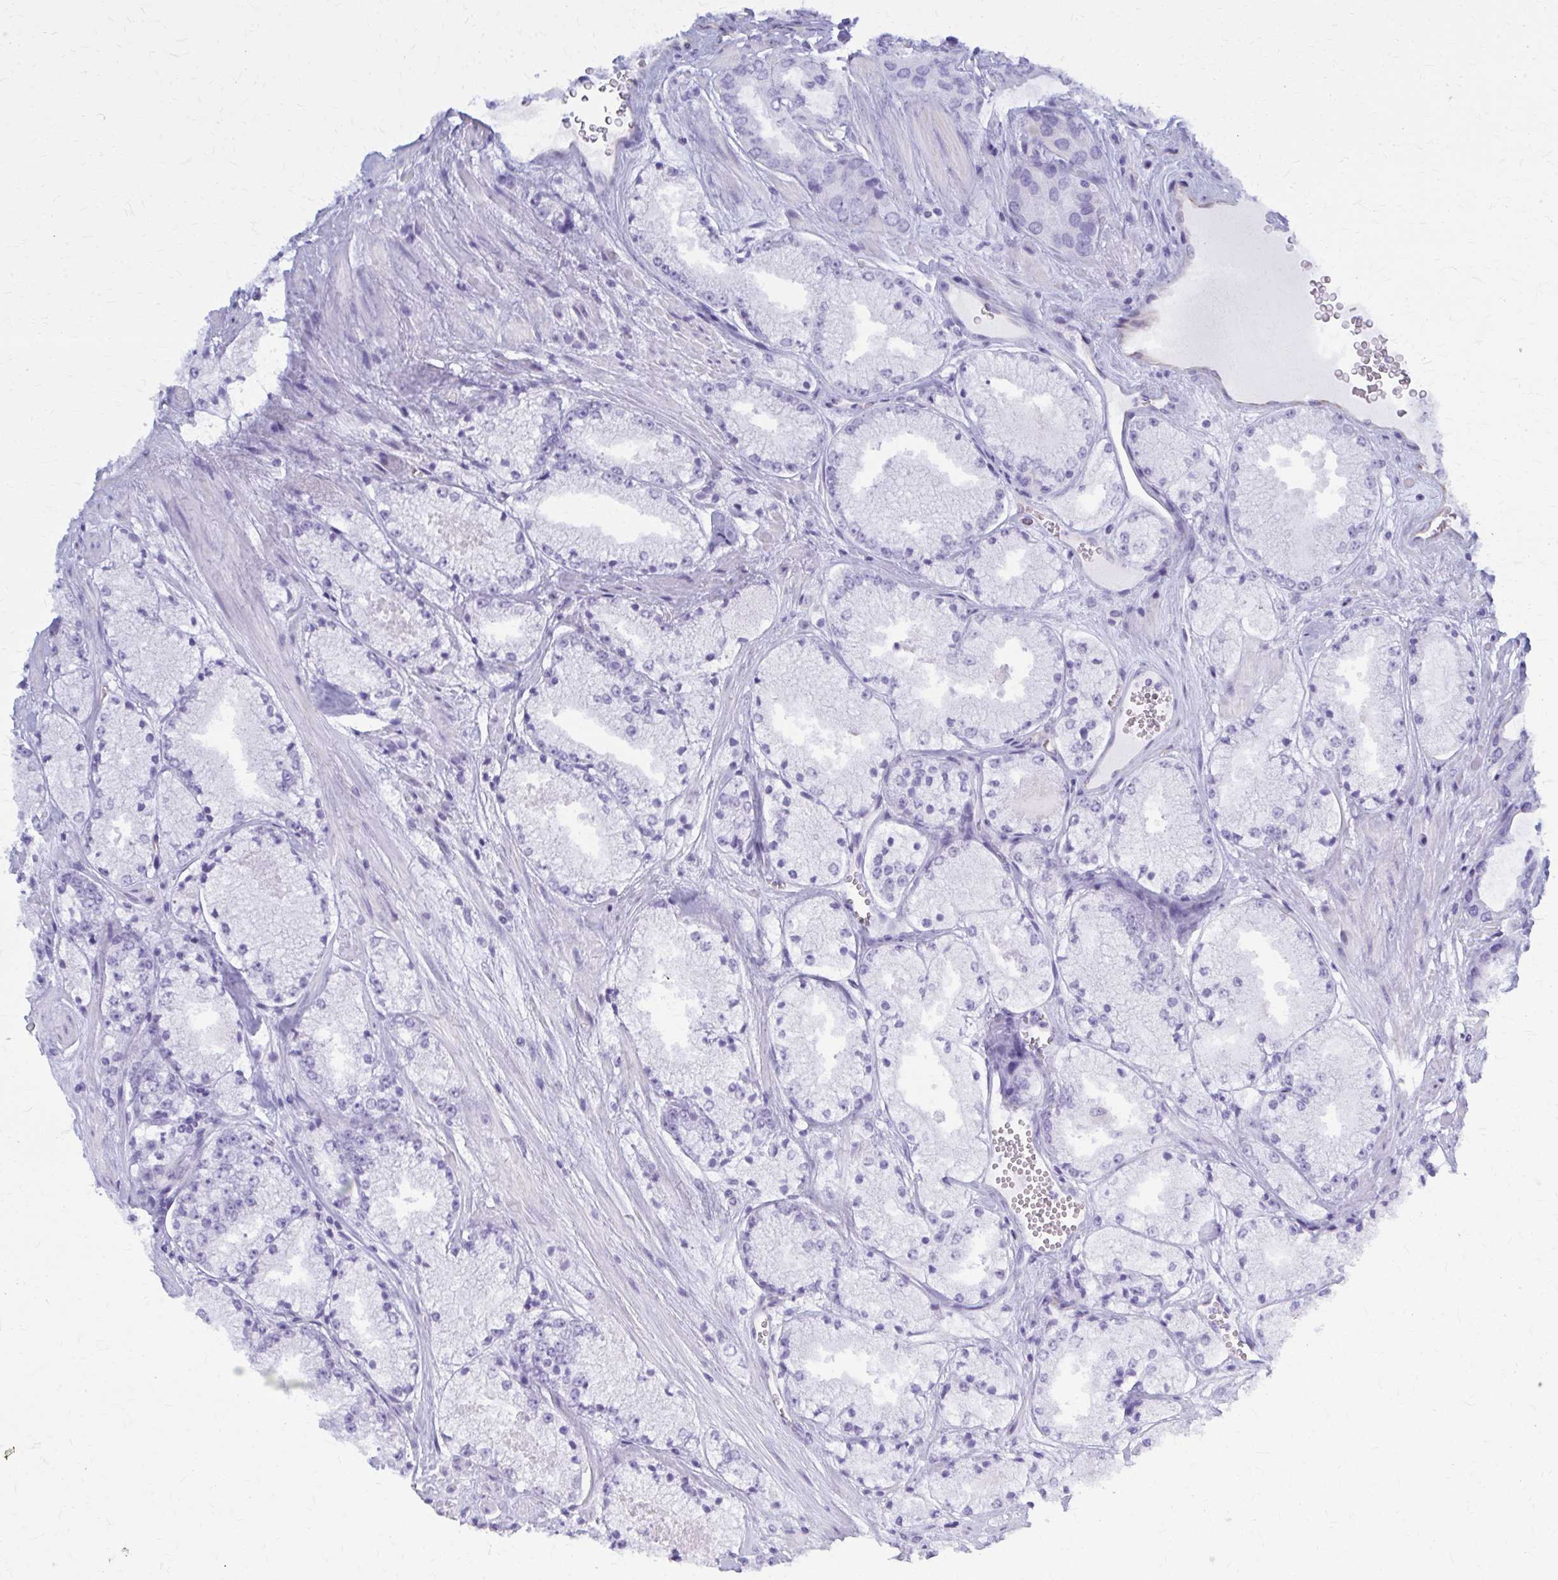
{"staining": {"intensity": "negative", "quantity": "none", "location": "none"}, "tissue": "prostate cancer", "cell_type": "Tumor cells", "image_type": "cancer", "snomed": [{"axis": "morphology", "description": "Adenocarcinoma, High grade"}, {"axis": "topography", "description": "Prostate"}], "caption": "IHC of prostate cancer reveals no expression in tumor cells. (Stains: DAB (3,3'-diaminobenzidine) IHC with hematoxylin counter stain, Microscopy: brightfield microscopy at high magnification).", "gene": "GFAP", "patient": {"sex": "male", "age": 63}}